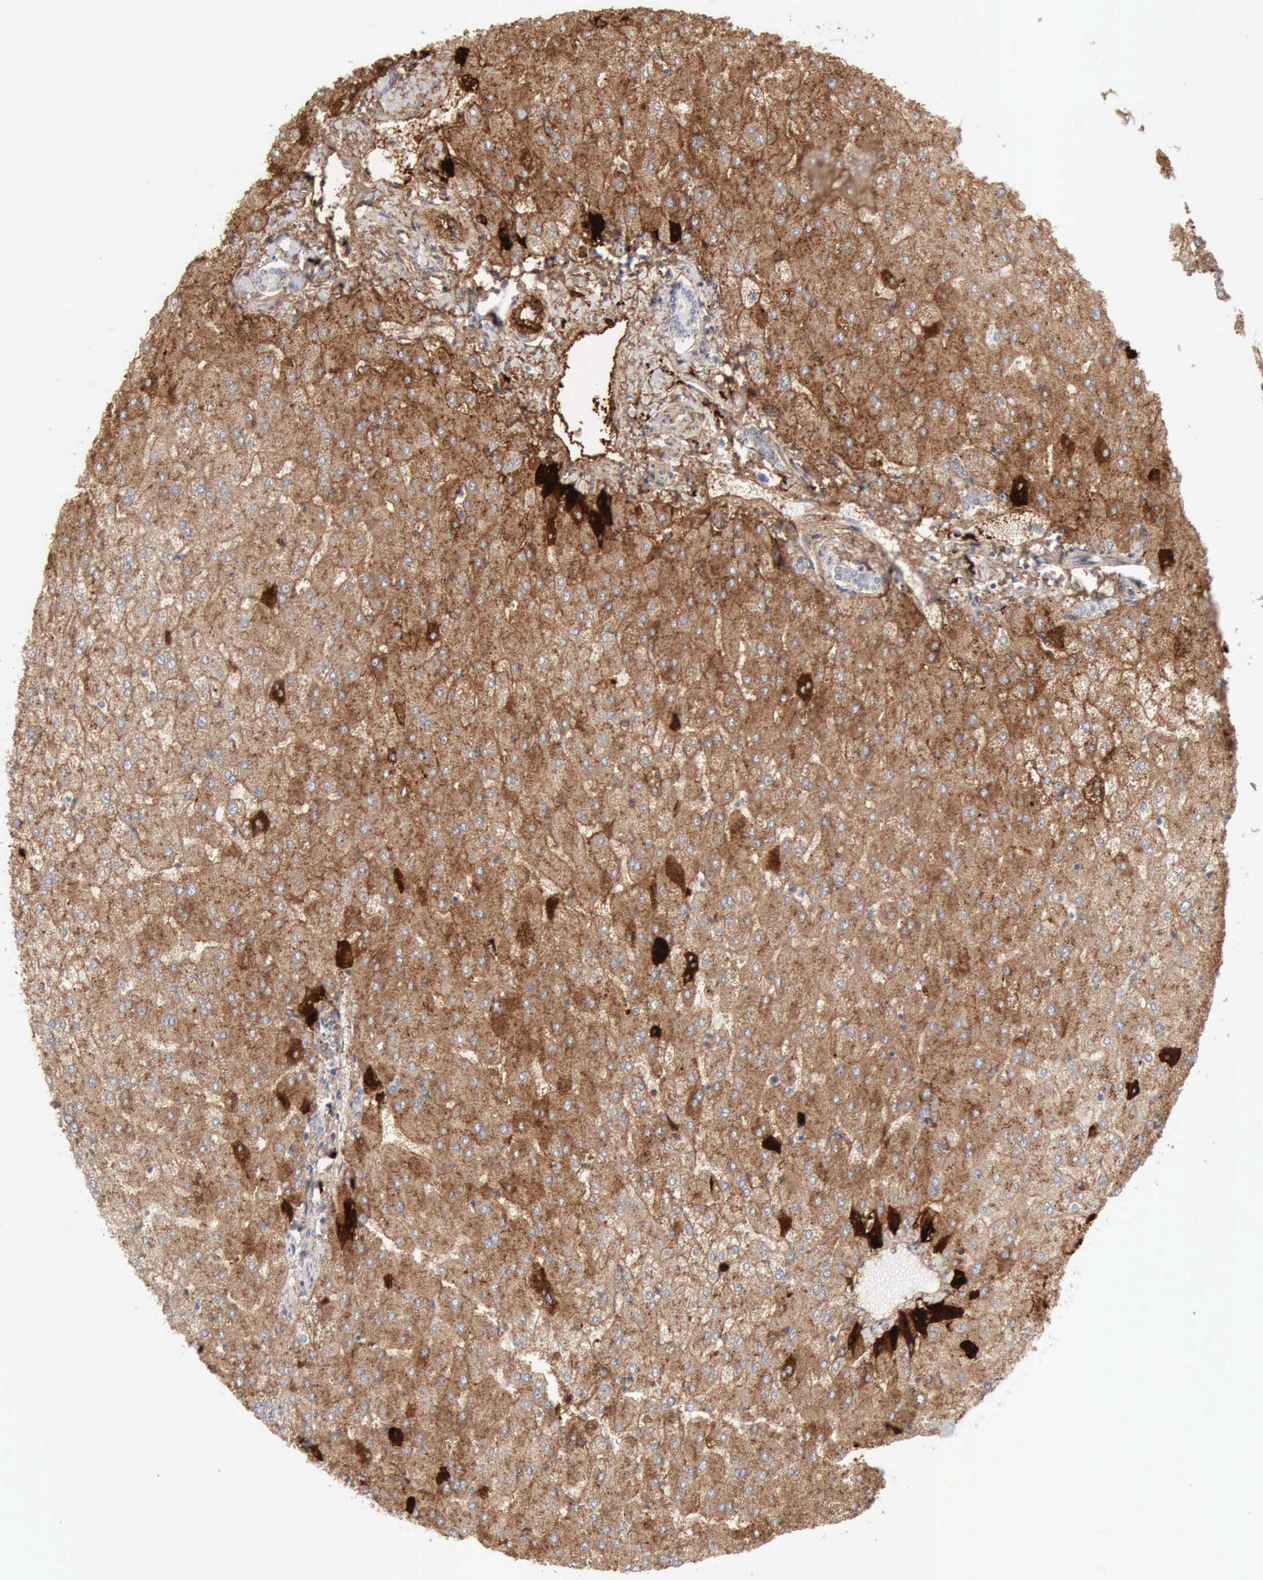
{"staining": {"intensity": "negative", "quantity": "none", "location": "none"}, "tissue": "liver", "cell_type": "Cholangiocytes", "image_type": "normal", "snomed": [{"axis": "morphology", "description": "Normal tissue, NOS"}, {"axis": "topography", "description": "Liver"}], "caption": "This is a image of immunohistochemistry (IHC) staining of benign liver, which shows no positivity in cholangiocytes. (Brightfield microscopy of DAB immunohistochemistry (IHC) at high magnification).", "gene": "C4BPA", "patient": {"sex": "female", "age": 32}}